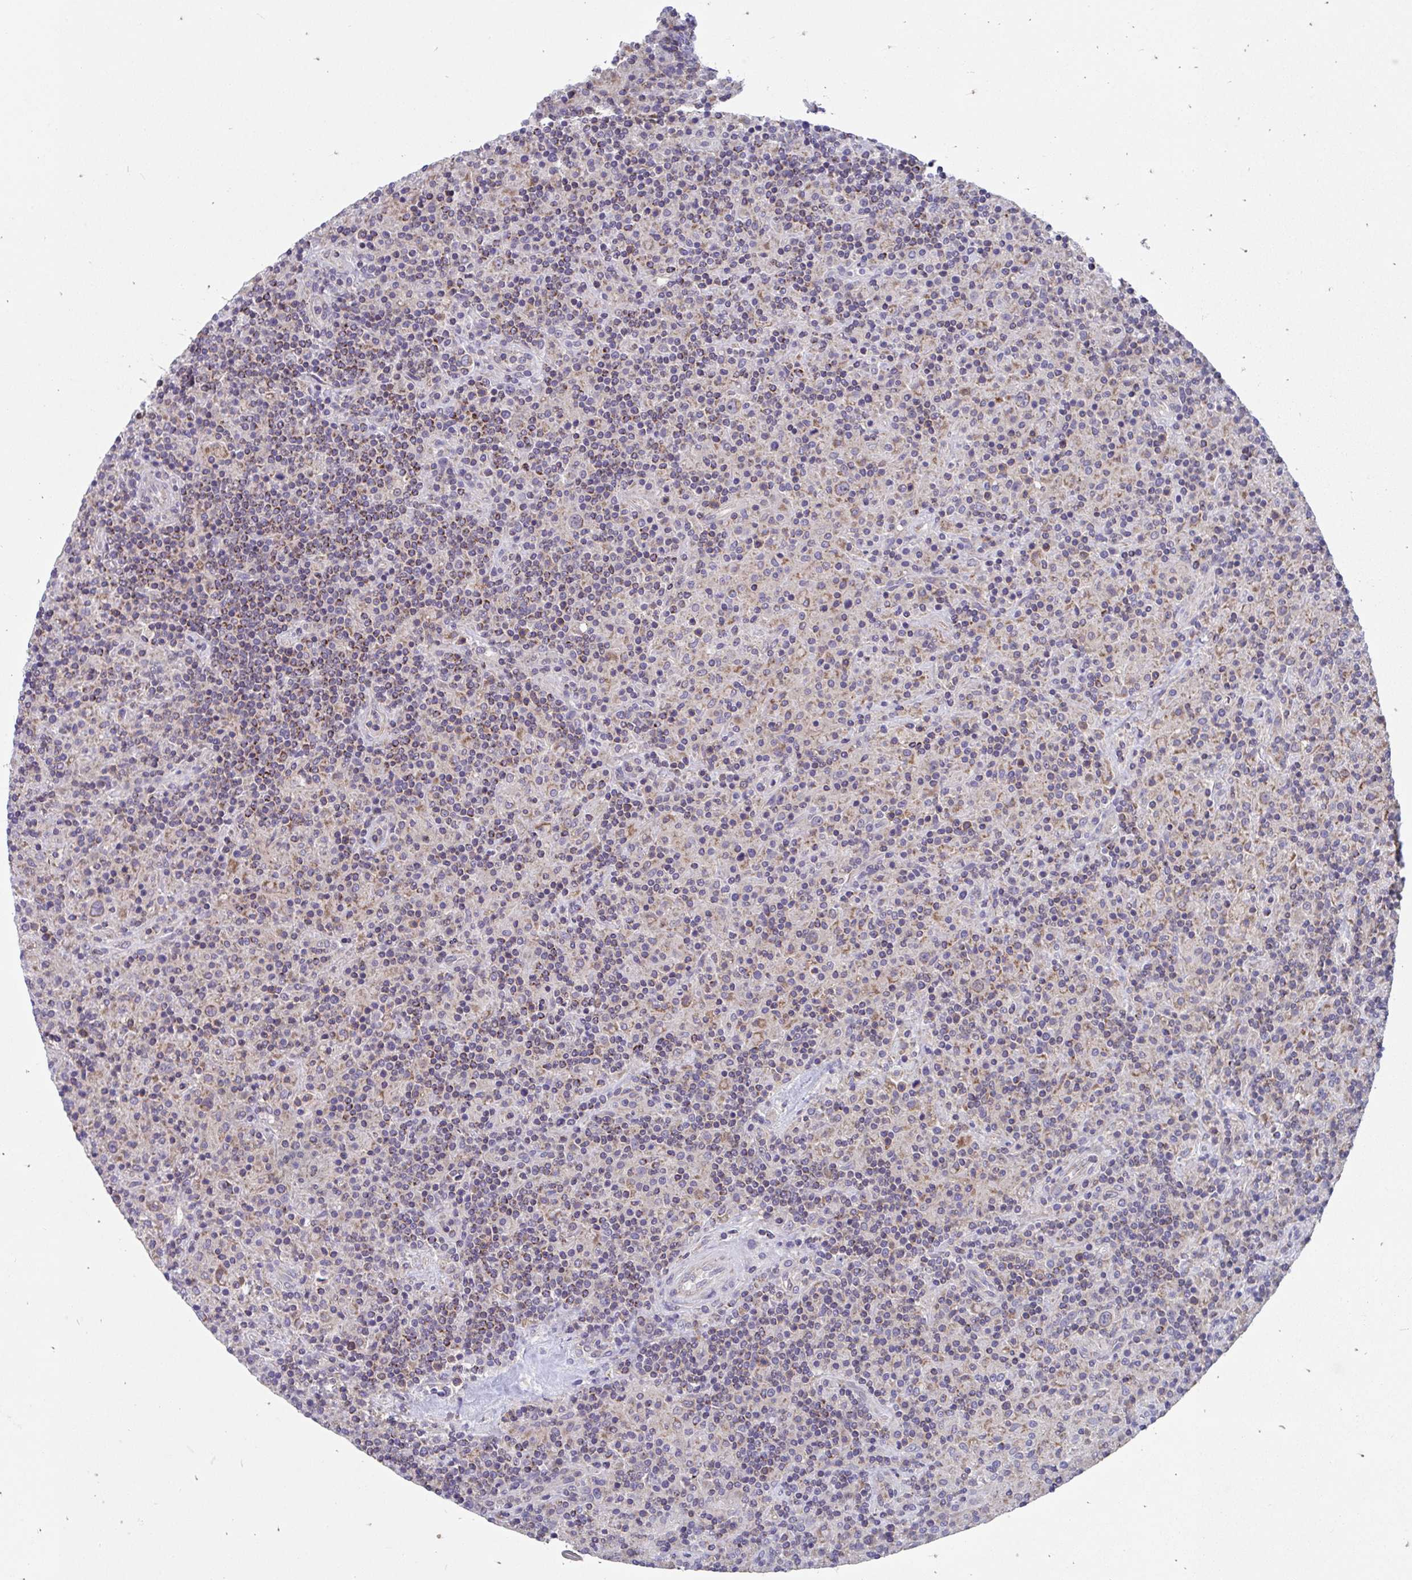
{"staining": {"intensity": "moderate", "quantity": ">75%", "location": "cytoplasmic/membranous"}, "tissue": "lymphoma", "cell_type": "Tumor cells", "image_type": "cancer", "snomed": [{"axis": "morphology", "description": "Hodgkin's disease, NOS"}, {"axis": "topography", "description": "Lymph node"}], "caption": "About >75% of tumor cells in Hodgkin's disease demonstrate moderate cytoplasmic/membranous protein positivity as visualized by brown immunohistochemical staining.", "gene": "FHIP1B", "patient": {"sex": "male", "age": 70}}